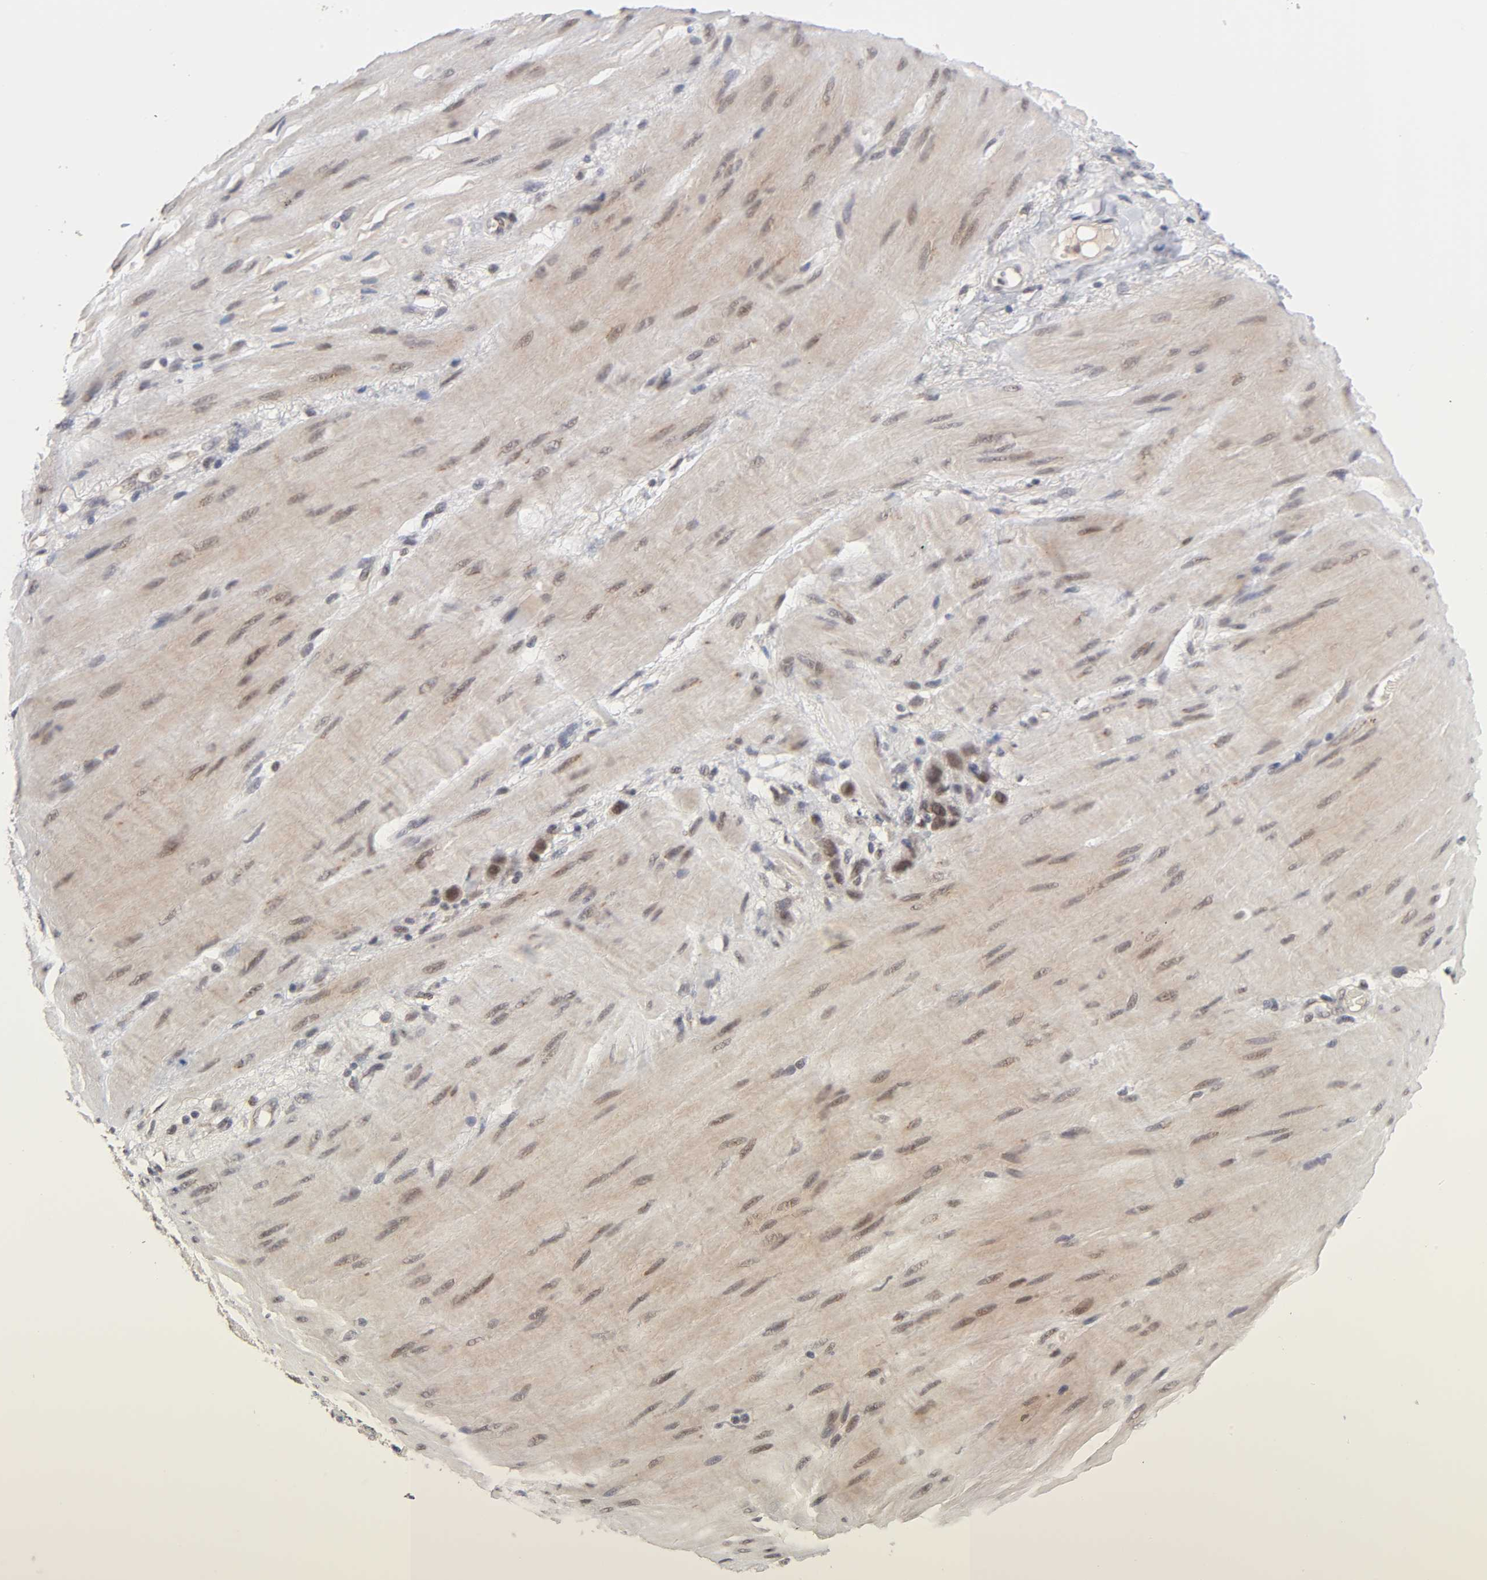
{"staining": {"intensity": "moderate", "quantity": ">75%", "location": "cytoplasmic/membranous,nuclear"}, "tissue": "stomach cancer", "cell_type": "Tumor cells", "image_type": "cancer", "snomed": [{"axis": "morphology", "description": "Adenocarcinoma, NOS"}, {"axis": "topography", "description": "Stomach"}], "caption": "DAB (3,3'-diaminobenzidine) immunohistochemical staining of stomach adenocarcinoma exhibits moderate cytoplasmic/membranous and nuclear protein expression in about >75% of tumor cells.", "gene": "EP300", "patient": {"sex": "male", "age": 82}}